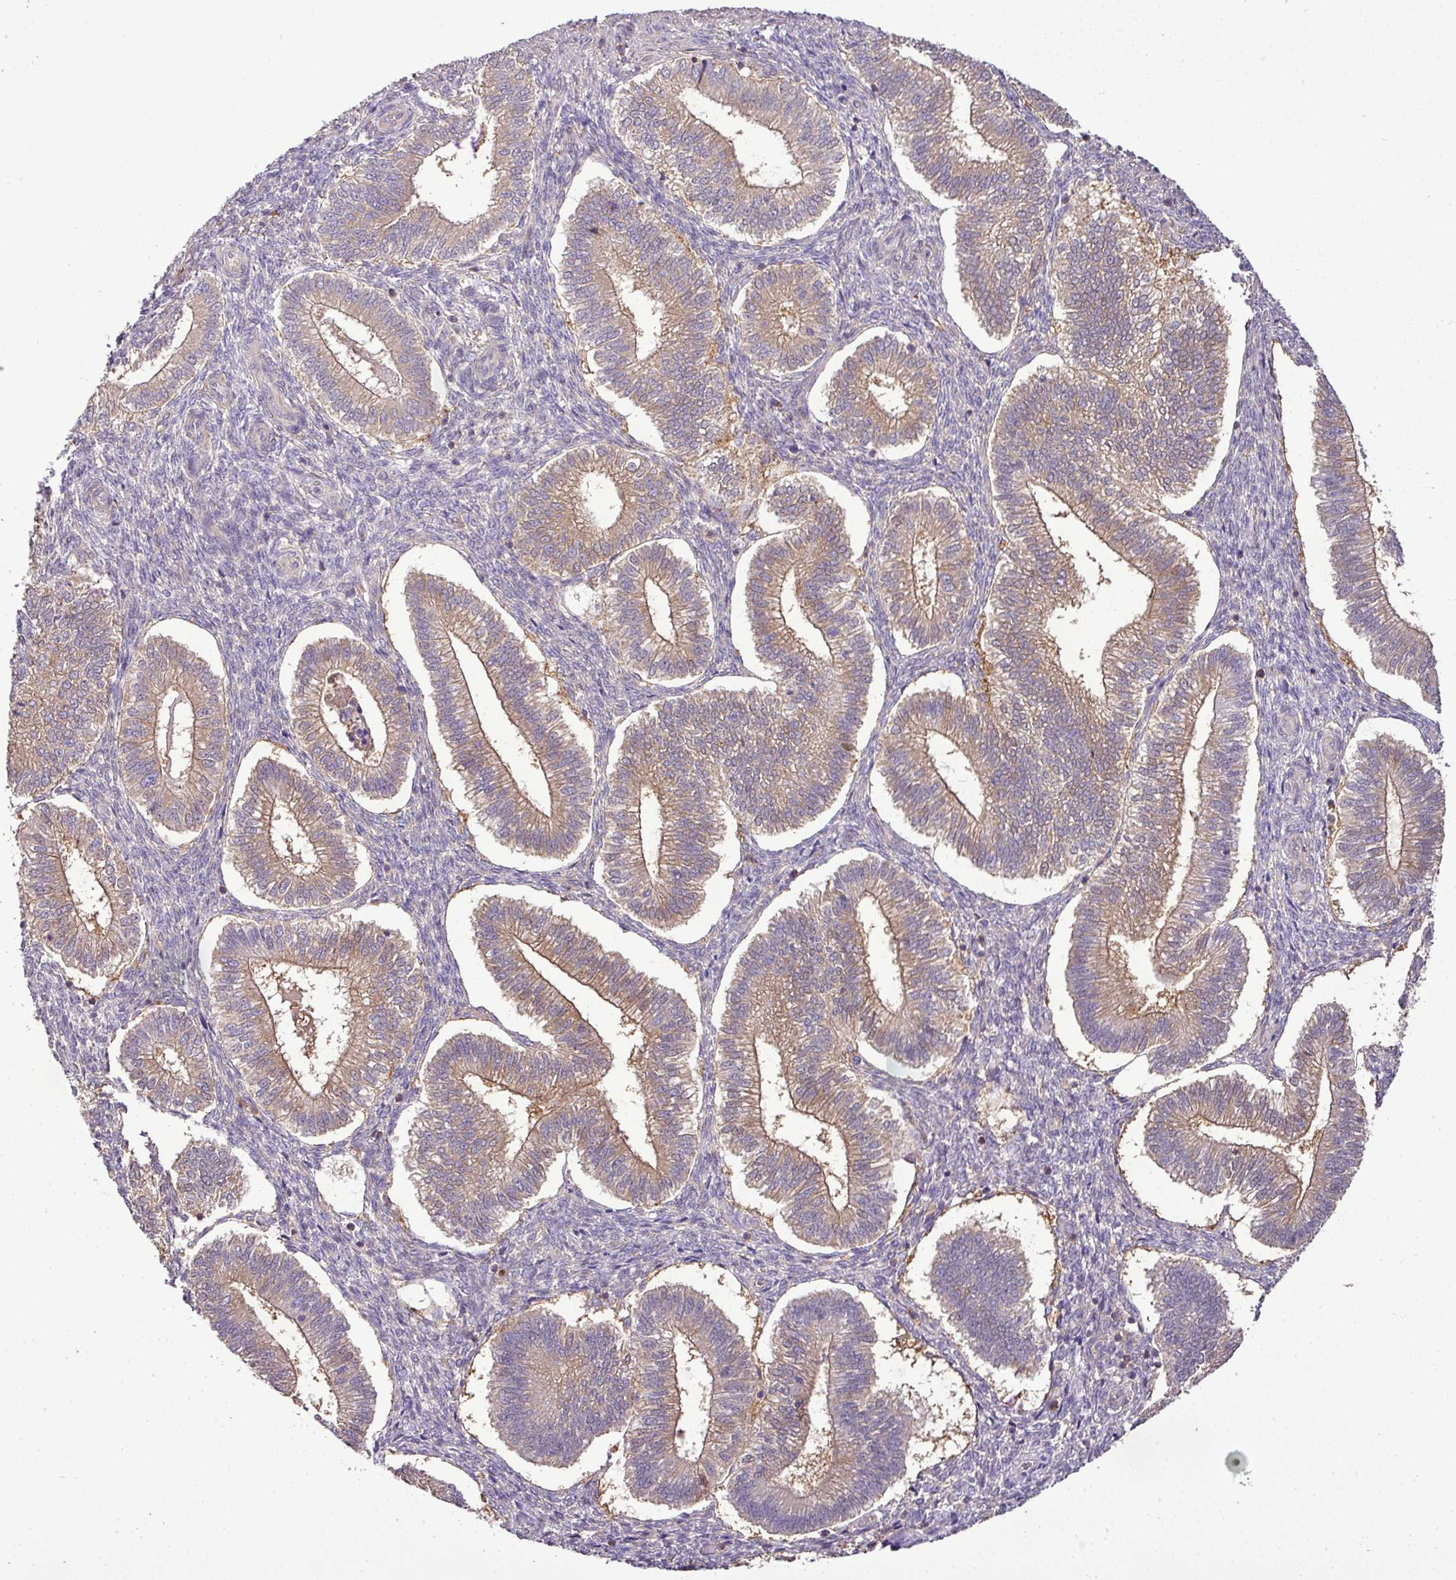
{"staining": {"intensity": "negative", "quantity": "none", "location": "none"}, "tissue": "endometrium", "cell_type": "Cells in endometrial stroma", "image_type": "normal", "snomed": [{"axis": "morphology", "description": "Normal tissue, NOS"}, {"axis": "topography", "description": "Endometrium"}], "caption": "Endometrium was stained to show a protein in brown. There is no significant positivity in cells in endometrial stroma. (Stains: DAB immunohistochemistry with hematoxylin counter stain, Microscopy: brightfield microscopy at high magnification).", "gene": "TMEM107", "patient": {"sex": "female", "age": 25}}